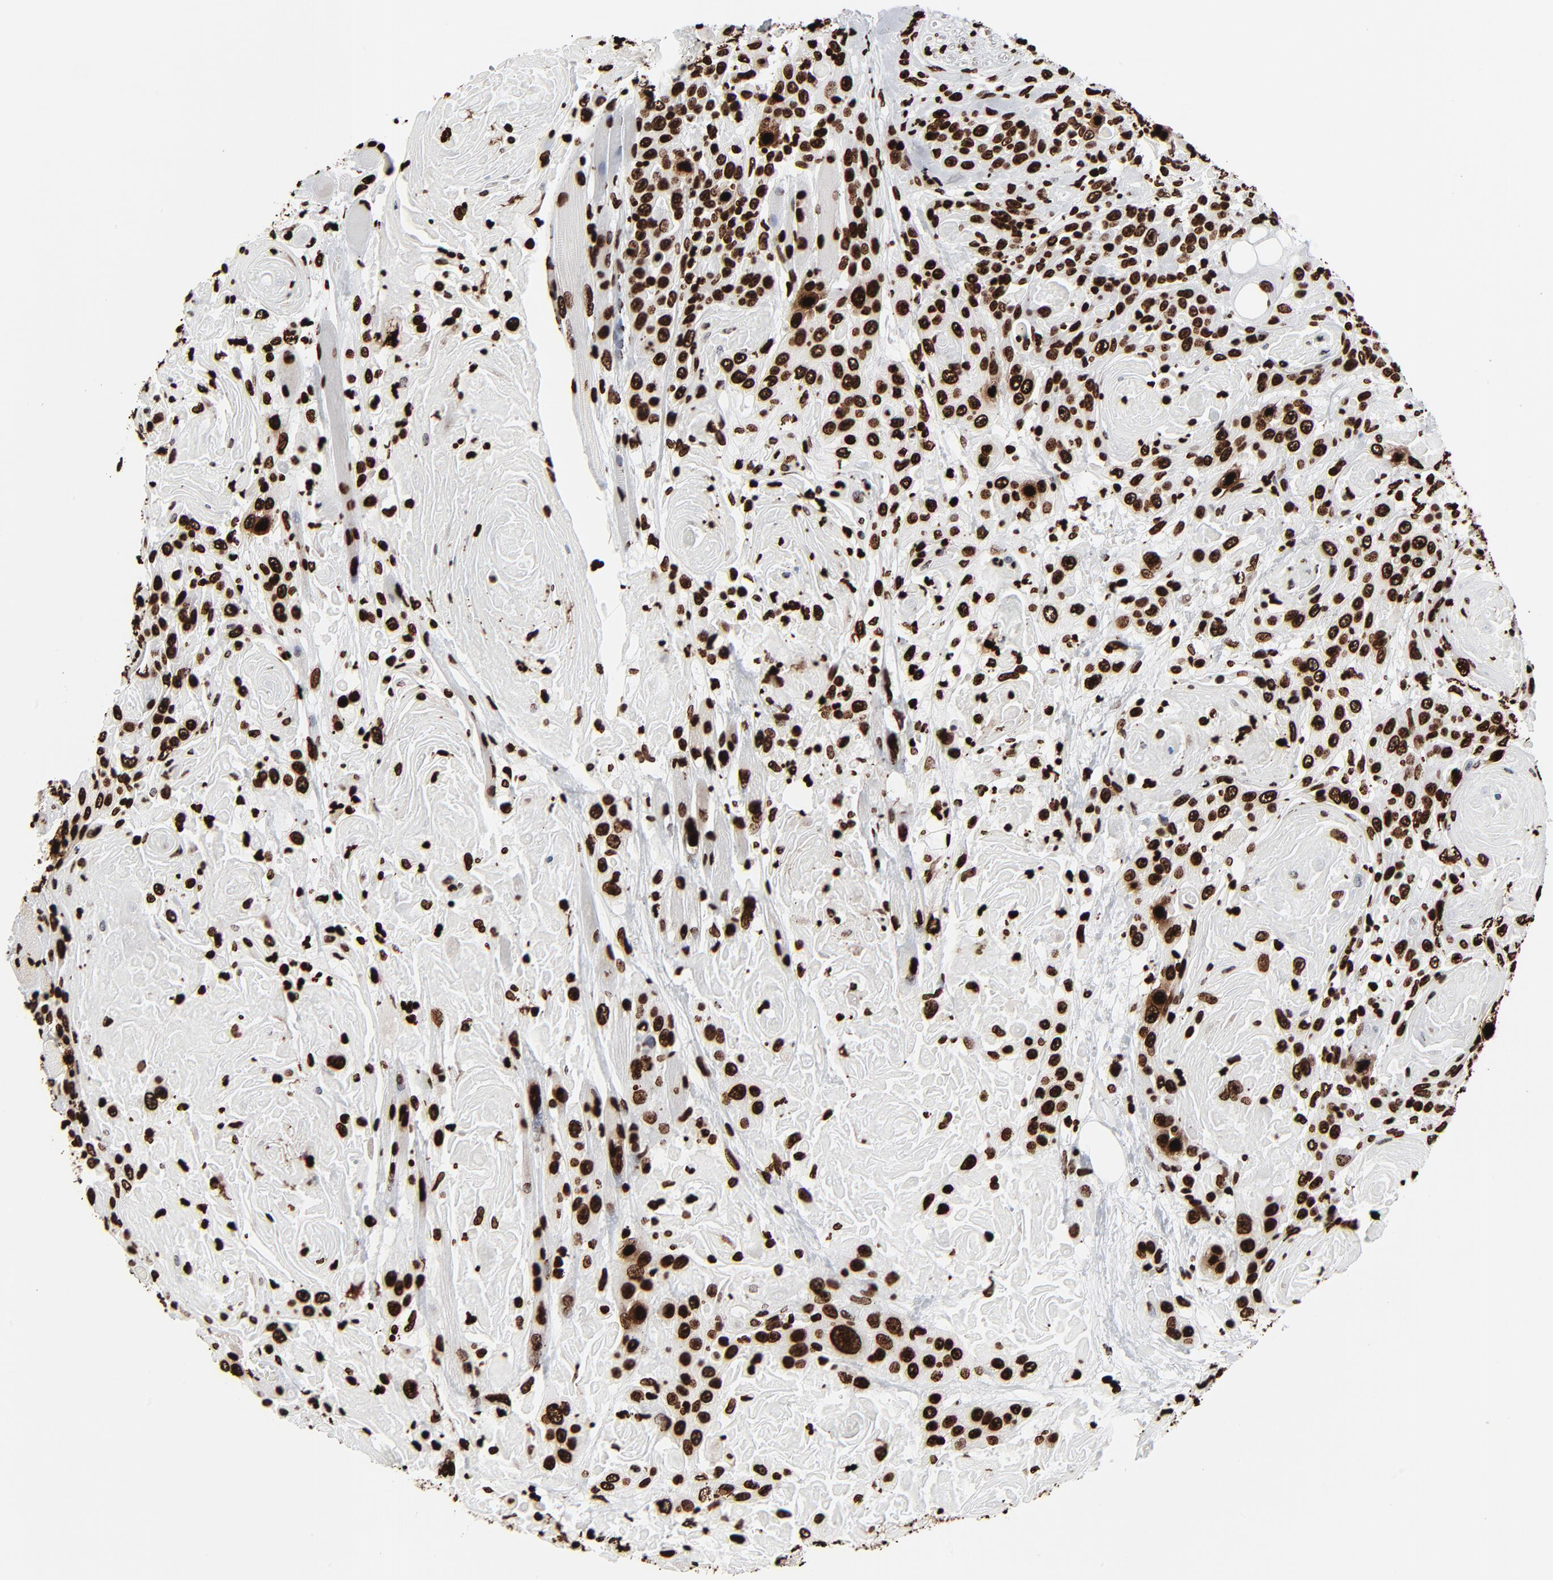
{"staining": {"intensity": "strong", "quantity": ">75%", "location": "nuclear"}, "tissue": "head and neck cancer", "cell_type": "Tumor cells", "image_type": "cancer", "snomed": [{"axis": "morphology", "description": "Squamous cell carcinoma, NOS"}, {"axis": "topography", "description": "Head-Neck"}], "caption": "Human head and neck squamous cell carcinoma stained with a protein marker displays strong staining in tumor cells.", "gene": "H3-4", "patient": {"sex": "female", "age": 84}}